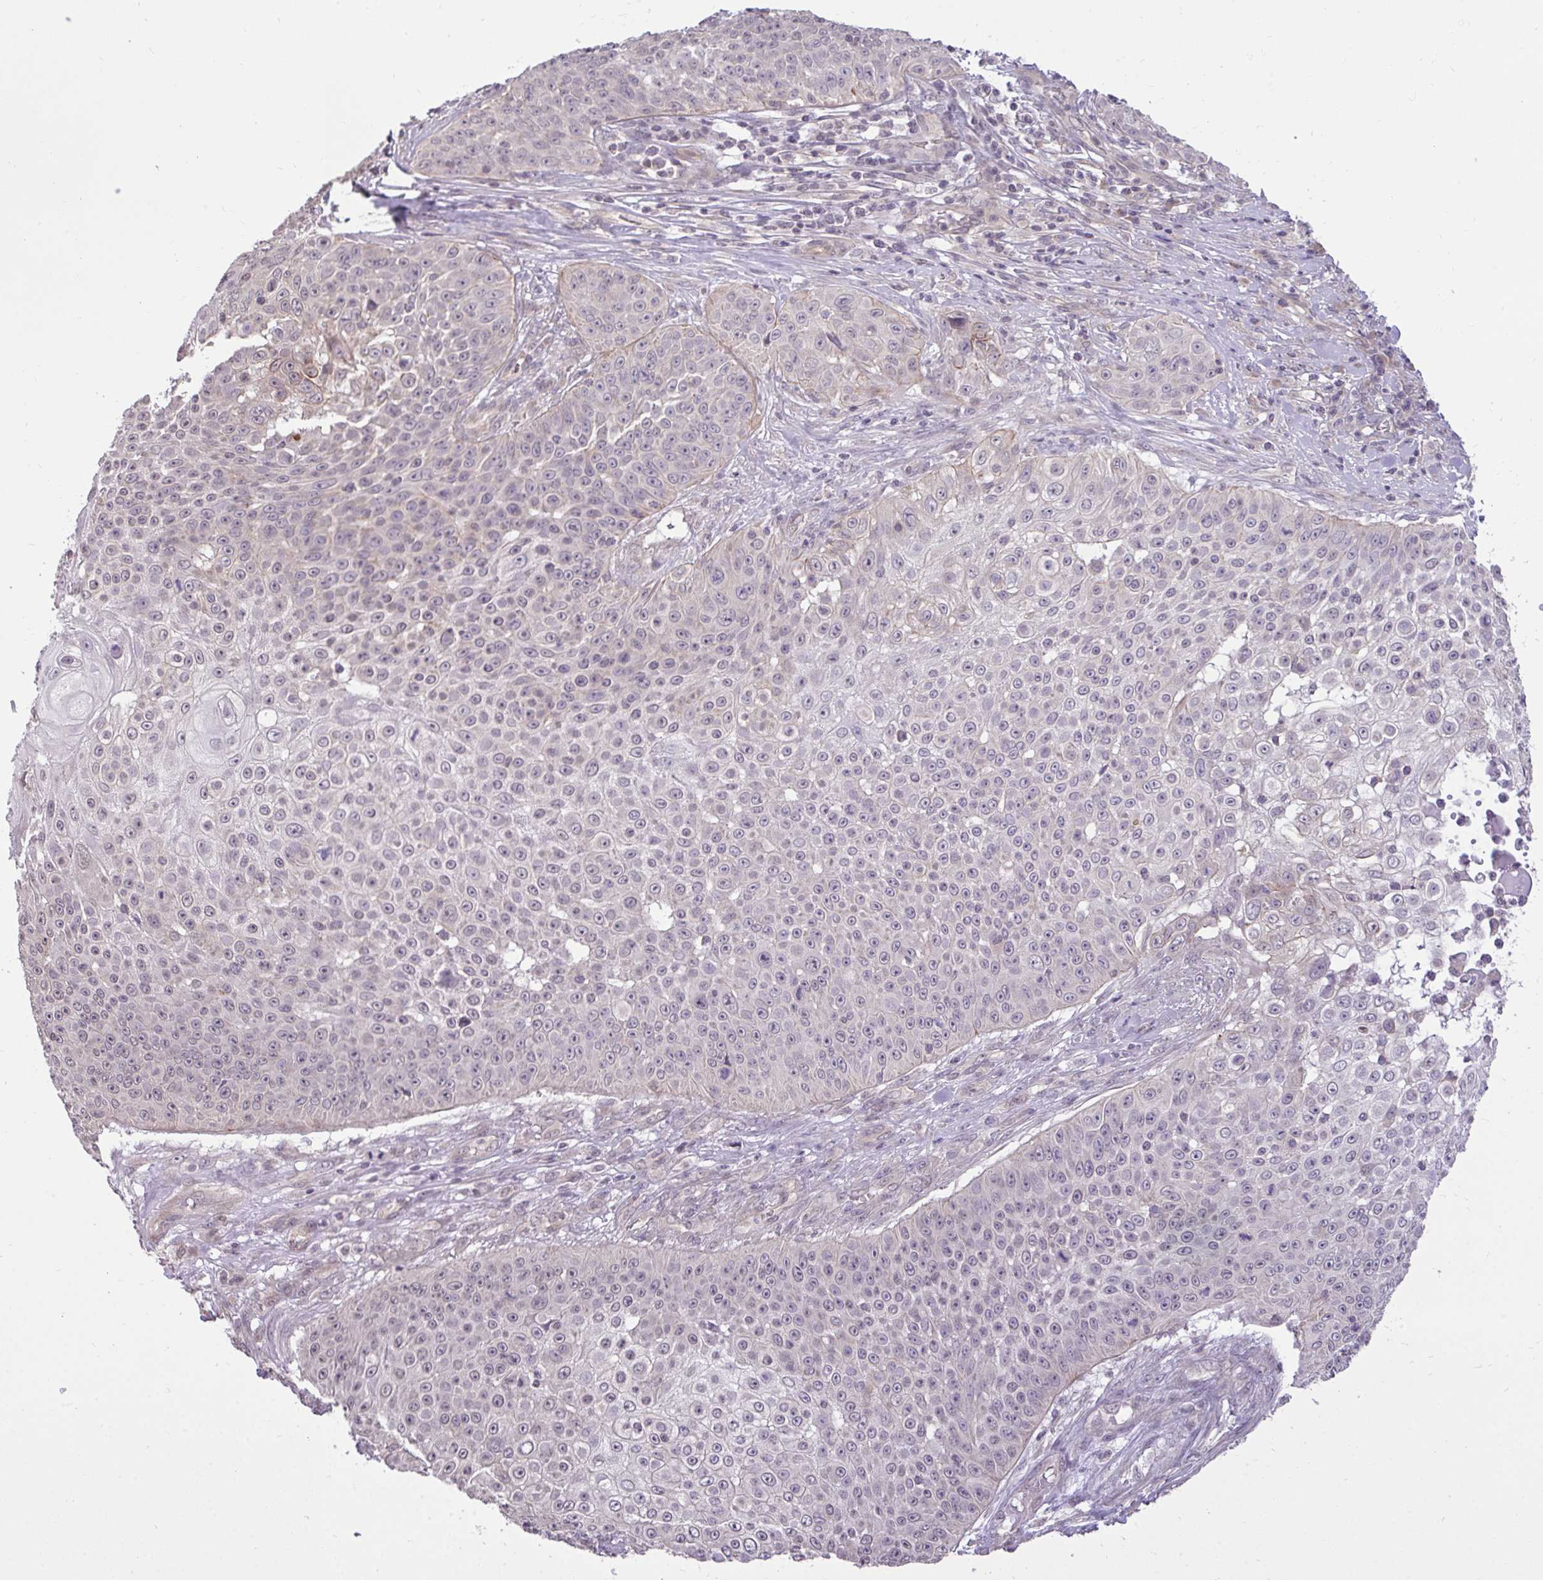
{"staining": {"intensity": "negative", "quantity": "none", "location": "none"}, "tissue": "skin cancer", "cell_type": "Tumor cells", "image_type": "cancer", "snomed": [{"axis": "morphology", "description": "Squamous cell carcinoma, NOS"}, {"axis": "topography", "description": "Skin"}], "caption": "This image is of skin squamous cell carcinoma stained with immunohistochemistry (IHC) to label a protein in brown with the nuclei are counter-stained blue. There is no expression in tumor cells.", "gene": "CYP20A1", "patient": {"sex": "male", "age": 24}}